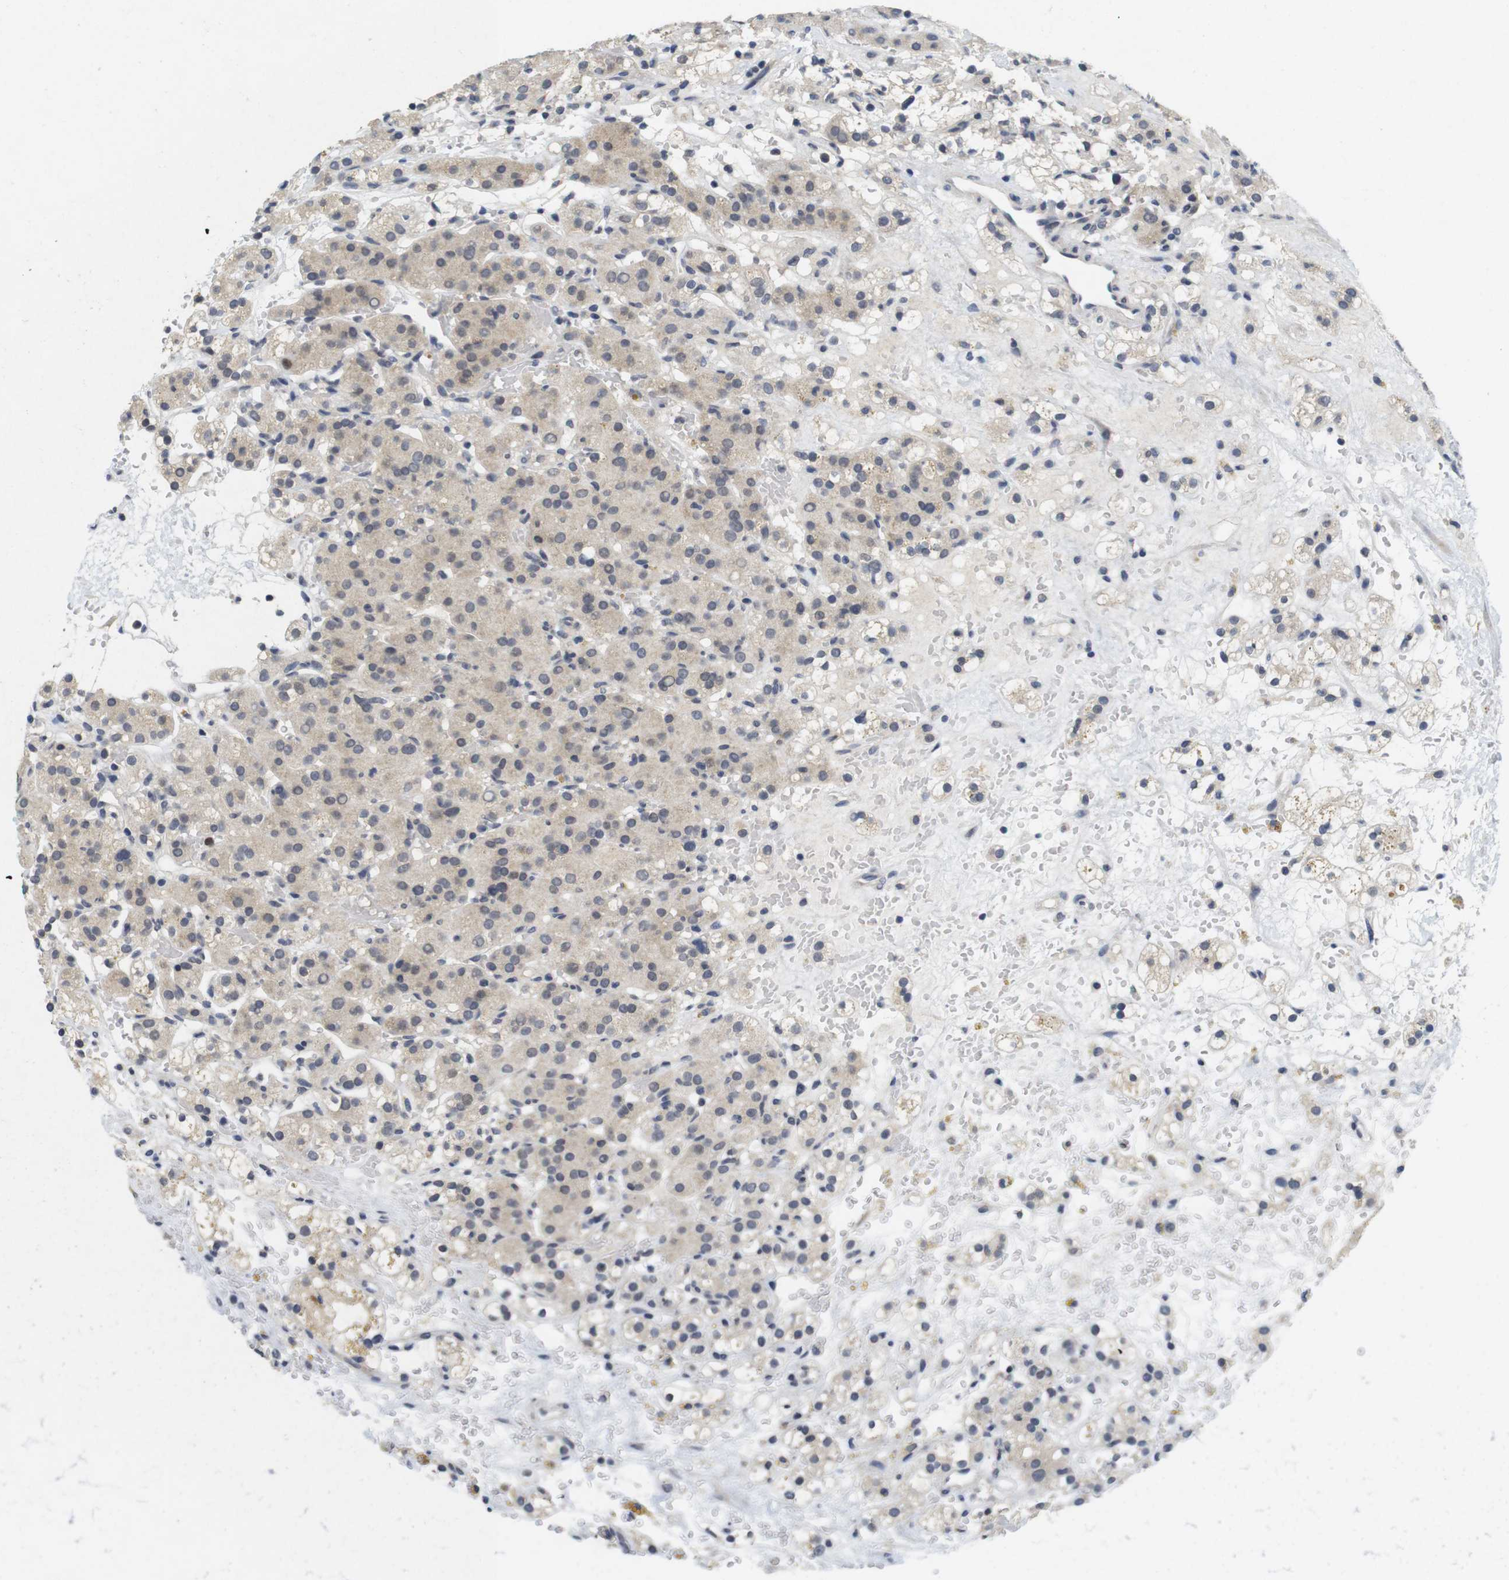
{"staining": {"intensity": "weak", "quantity": ">75%", "location": "cytoplasmic/membranous,nuclear"}, "tissue": "renal cancer", "cell_type": "Tumor cells", "image_type": "cancer", "snomed": [{"axis": "morphology", "description": "Adenocarcinoma, NOS"}, {"axis": "topography", "description": "Kidney"}], "caption": "This histopathology image exhibits renal cancer (adenocarcinoma) stained with immunohistochemistry to label a protein in brown. The cytoplasmic/membranous and nuclear of tumor cells show weak positivity for the protein. Nuclei are counter-stained blue.", "gene": "SKP2", "patient": {"sex": "male", "age": 61}}